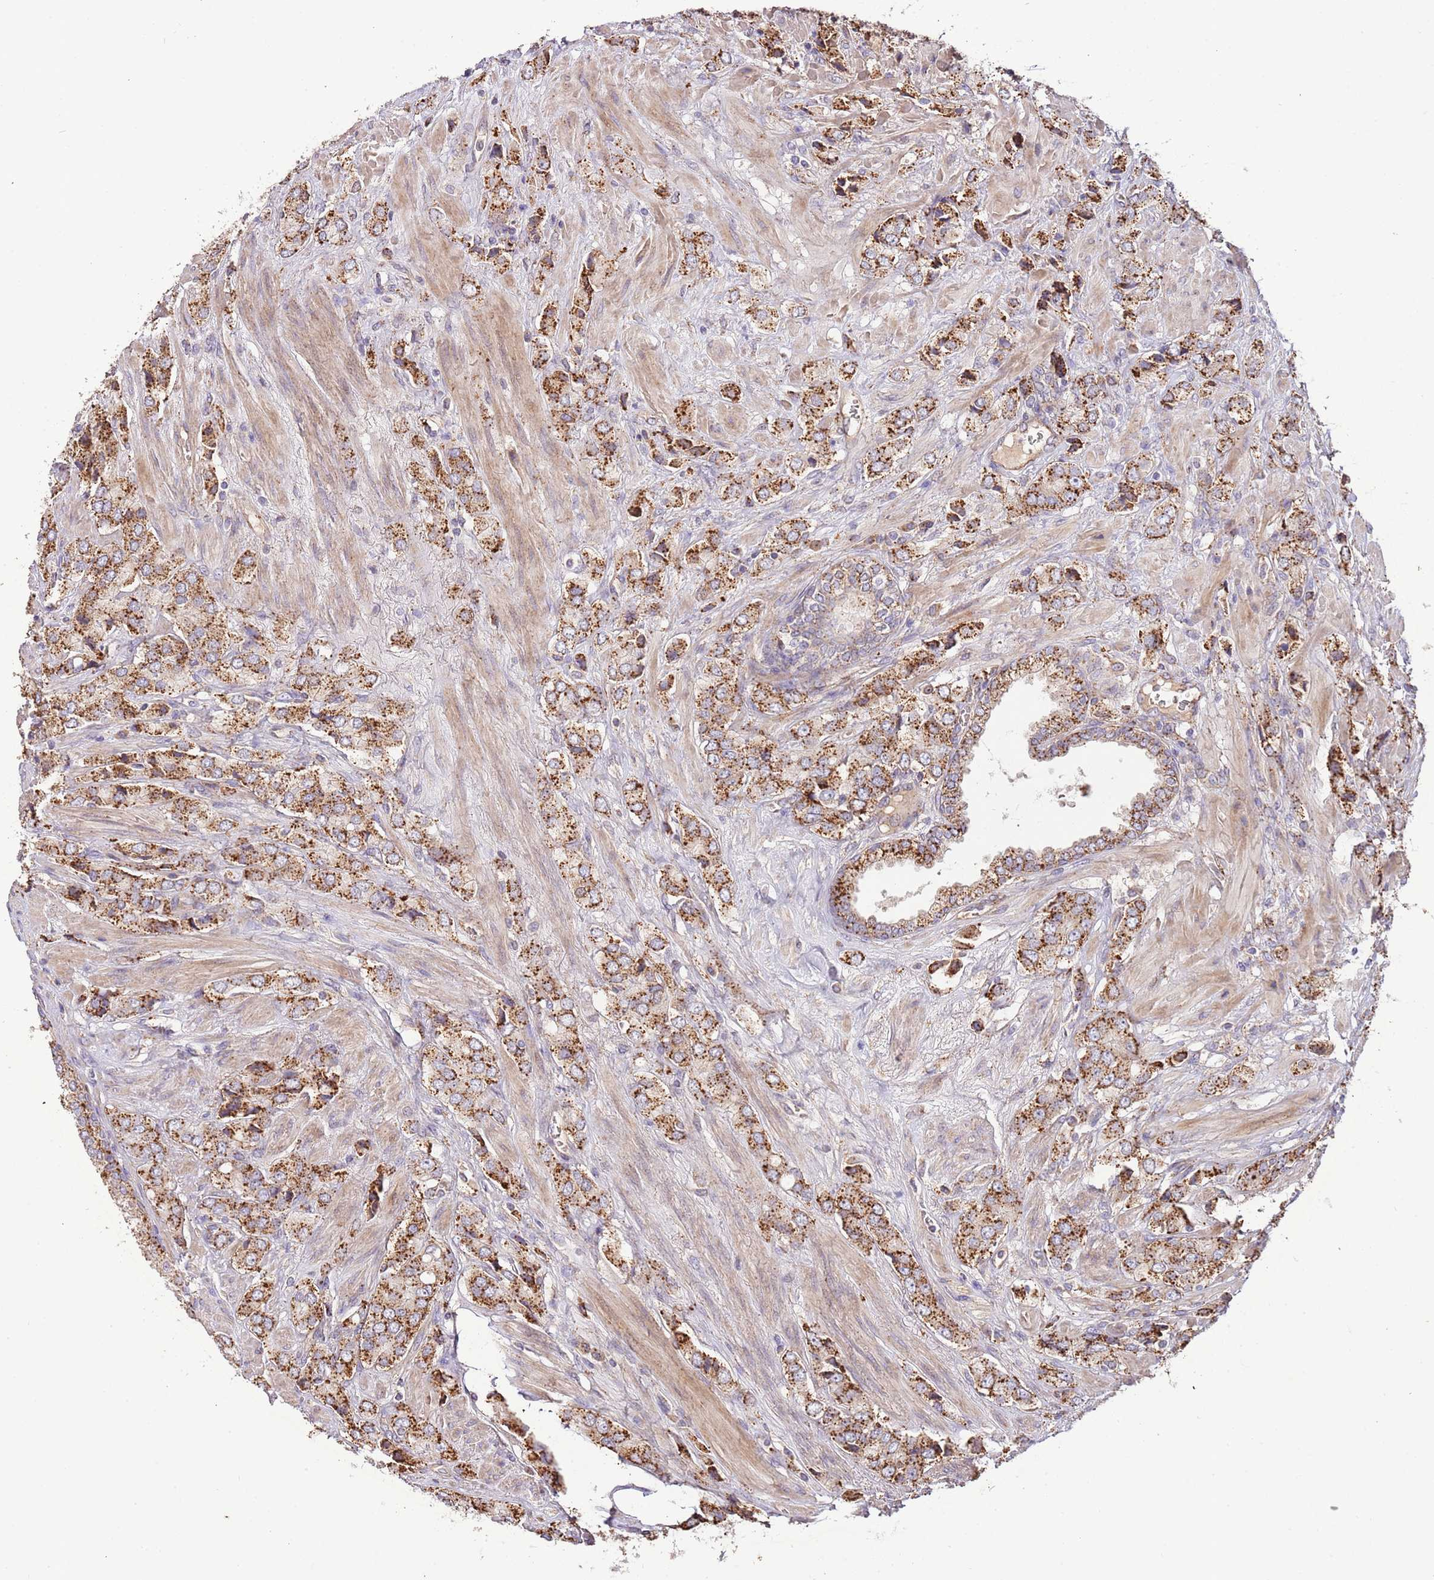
{"staining": {"intensity": "moderate", "quantity": ">75%", "location": "cytoplasmic/membranous"}, "tissue": "prostate cancer", "cell_type": "Tumor cells", "image_type": "cancer", "snomed": [{"axis": "morphology", "description": "Adenocarcinoma, High grade"}, {"axis": "topography", "description": "Prostate and seminal vesicle, NOS"}], "caption": "Prostate adenocarcinoma (high-grade) tissue demonstrates moderate cytoplasmic/membranous positivity in approximately >75% of tumor cells", "gene": "DOCK6", "patient": {"sex": "male", "age": 64}}